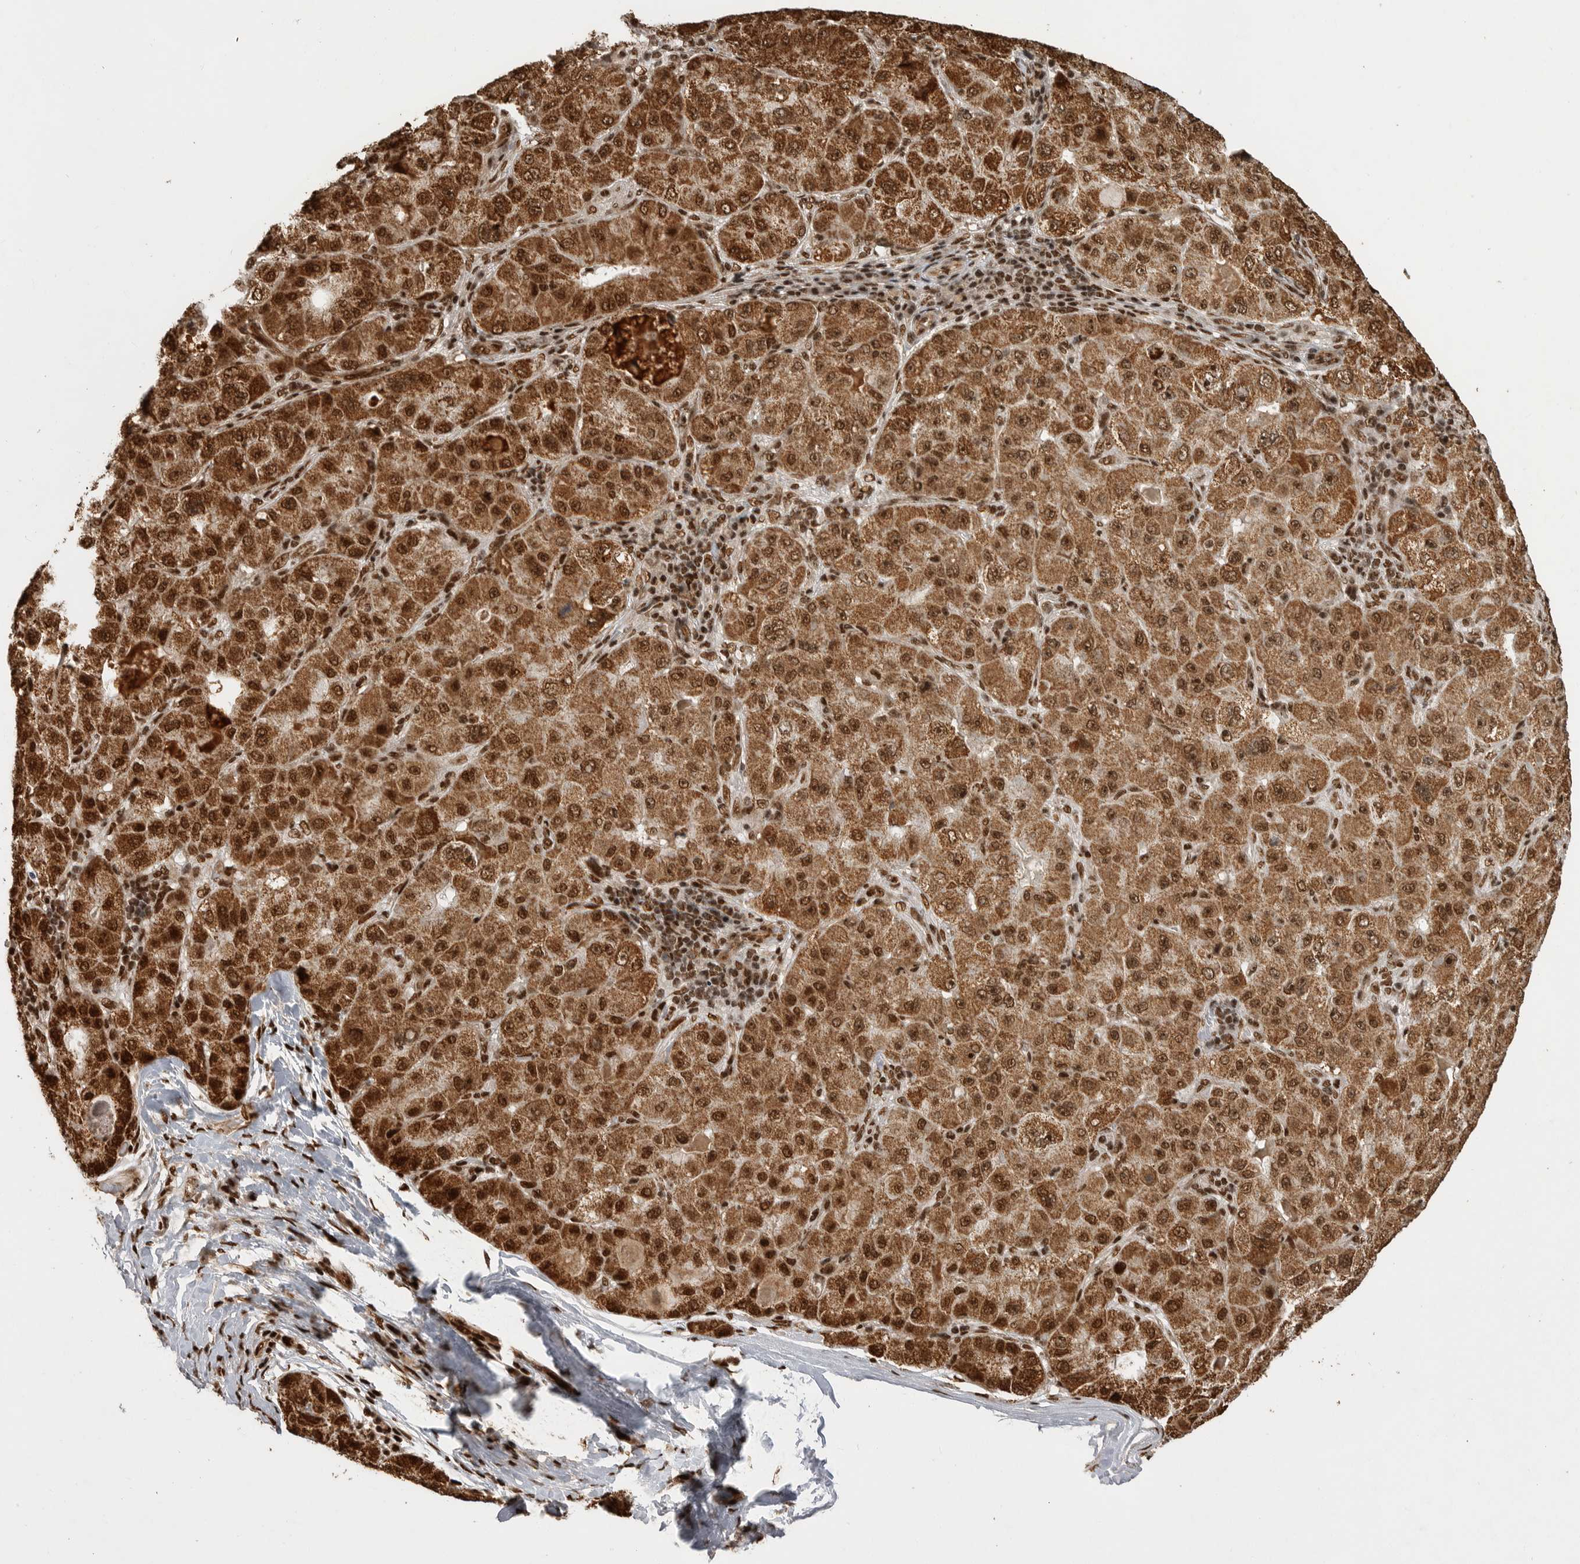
{"staining": {"intensity": "strong", "quantity": ">75%", "location": "cytoplasmic/membranous,nuclear"}, "tissue": "liver cancer", "cell_type": "Tumor cells", "image_type": "cancer", "snomed": [{"axis": "morphology", "description": "Carcinoma, Hepatocellular, NOS"}, {"axis": "topography", "description": "Liver"}], "caption": "Human liver cancer stained for a protein (brown) displays strong cytoplasmic/membranous and nuclear positive positivity in about >75% of tumor cells.", "gene": "PPP1R8", "patient": {"sex": "male", "age": 80}}